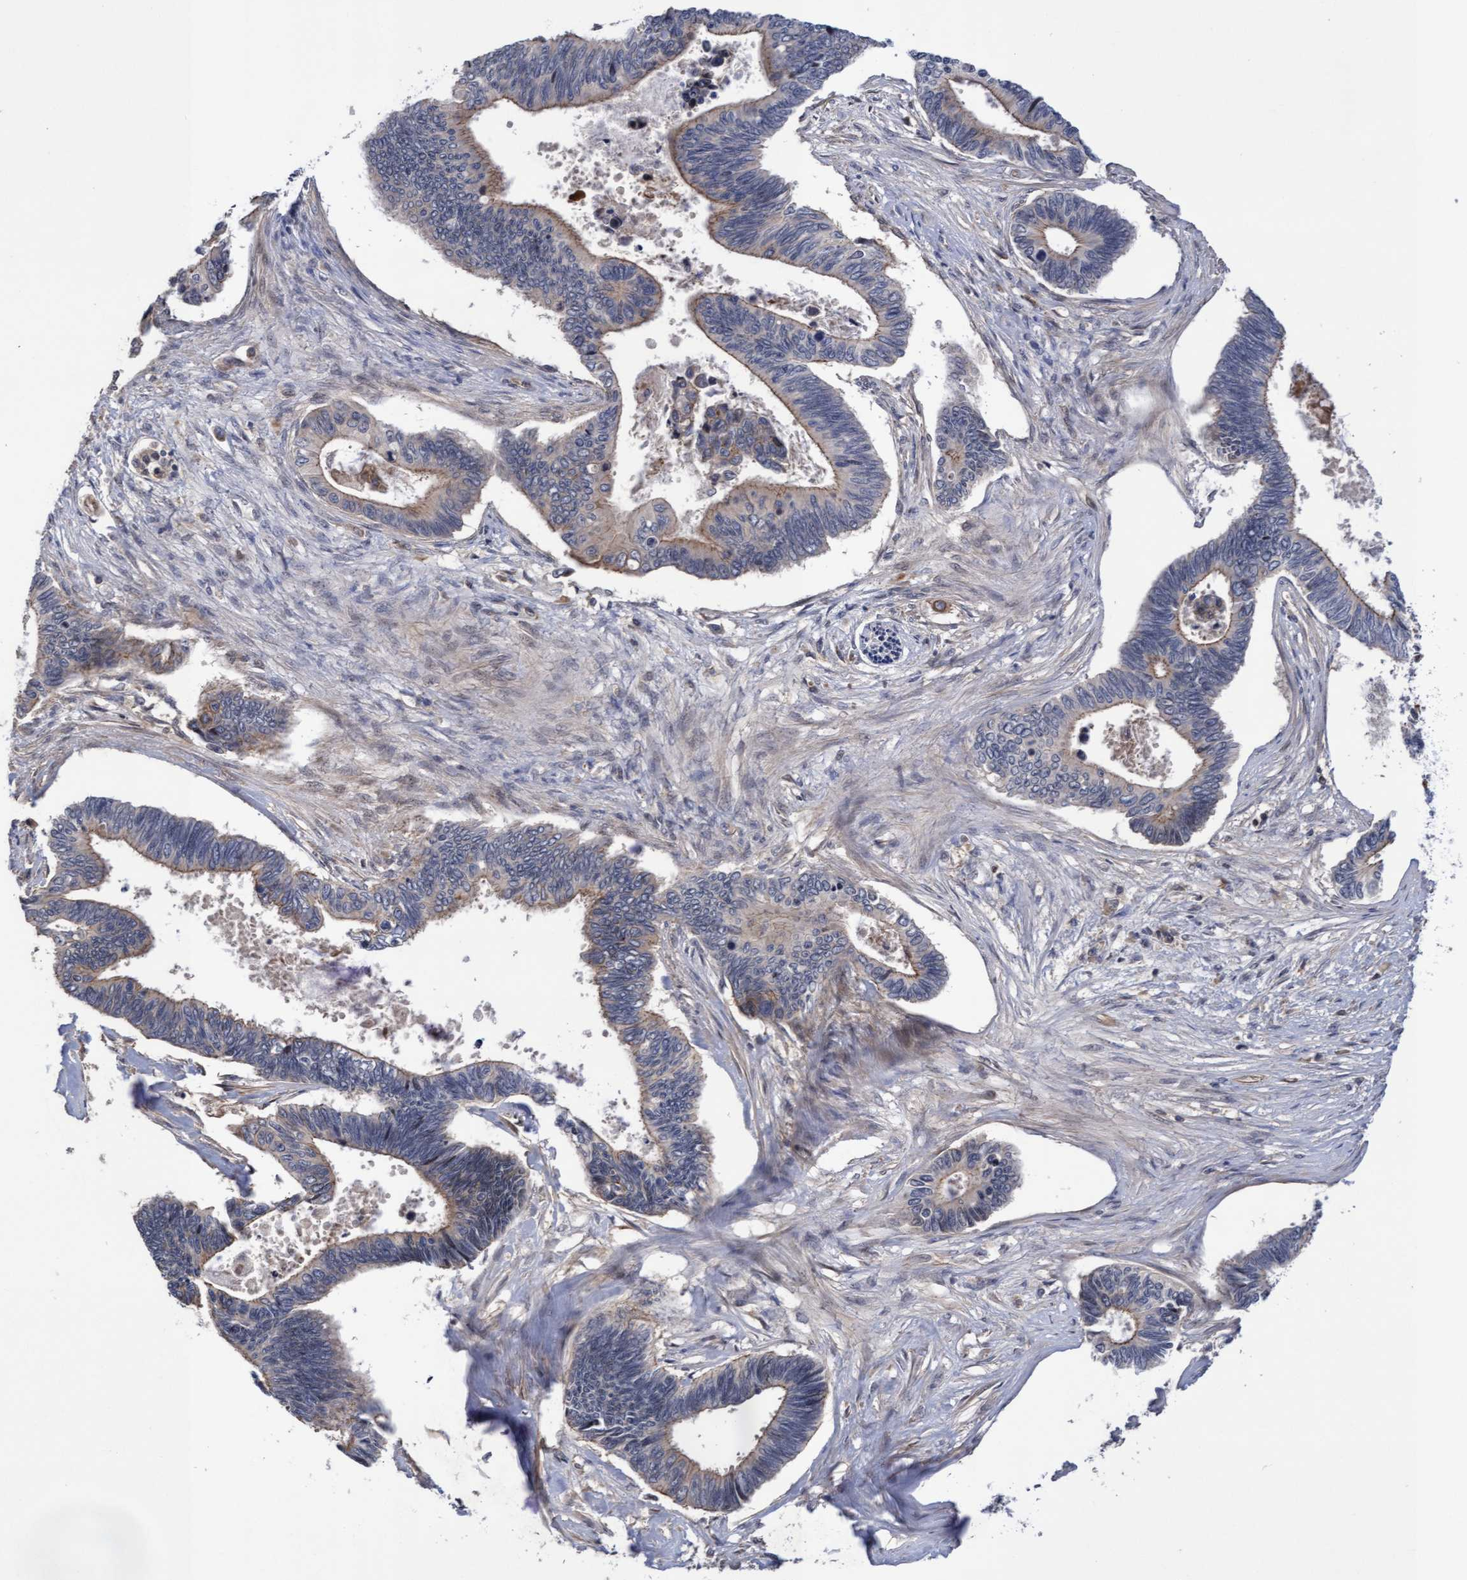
{"staining": {"intensity": "weak", "quantity": "25%-75%", "location": "cytoplasmic/membranous"}, "tissue": "pancreatic cancer", "cell_type": "Tumor cells", "image_type": "cancer", "snomed": [{"axis": "morphology", "description": "Adenocarcinoma, NOS"}, {"axis": "topography", "description": "Pancreas"}], "caption": "This is a micrograph of immunohistochemistry (IHC) staining of pancreatic adenocarcinoma, which shows weak positivity in the cytoplasmic/membranous of tumor cells.", "gene": "COBL", "patient": {"sex": "female", "age": 70}}